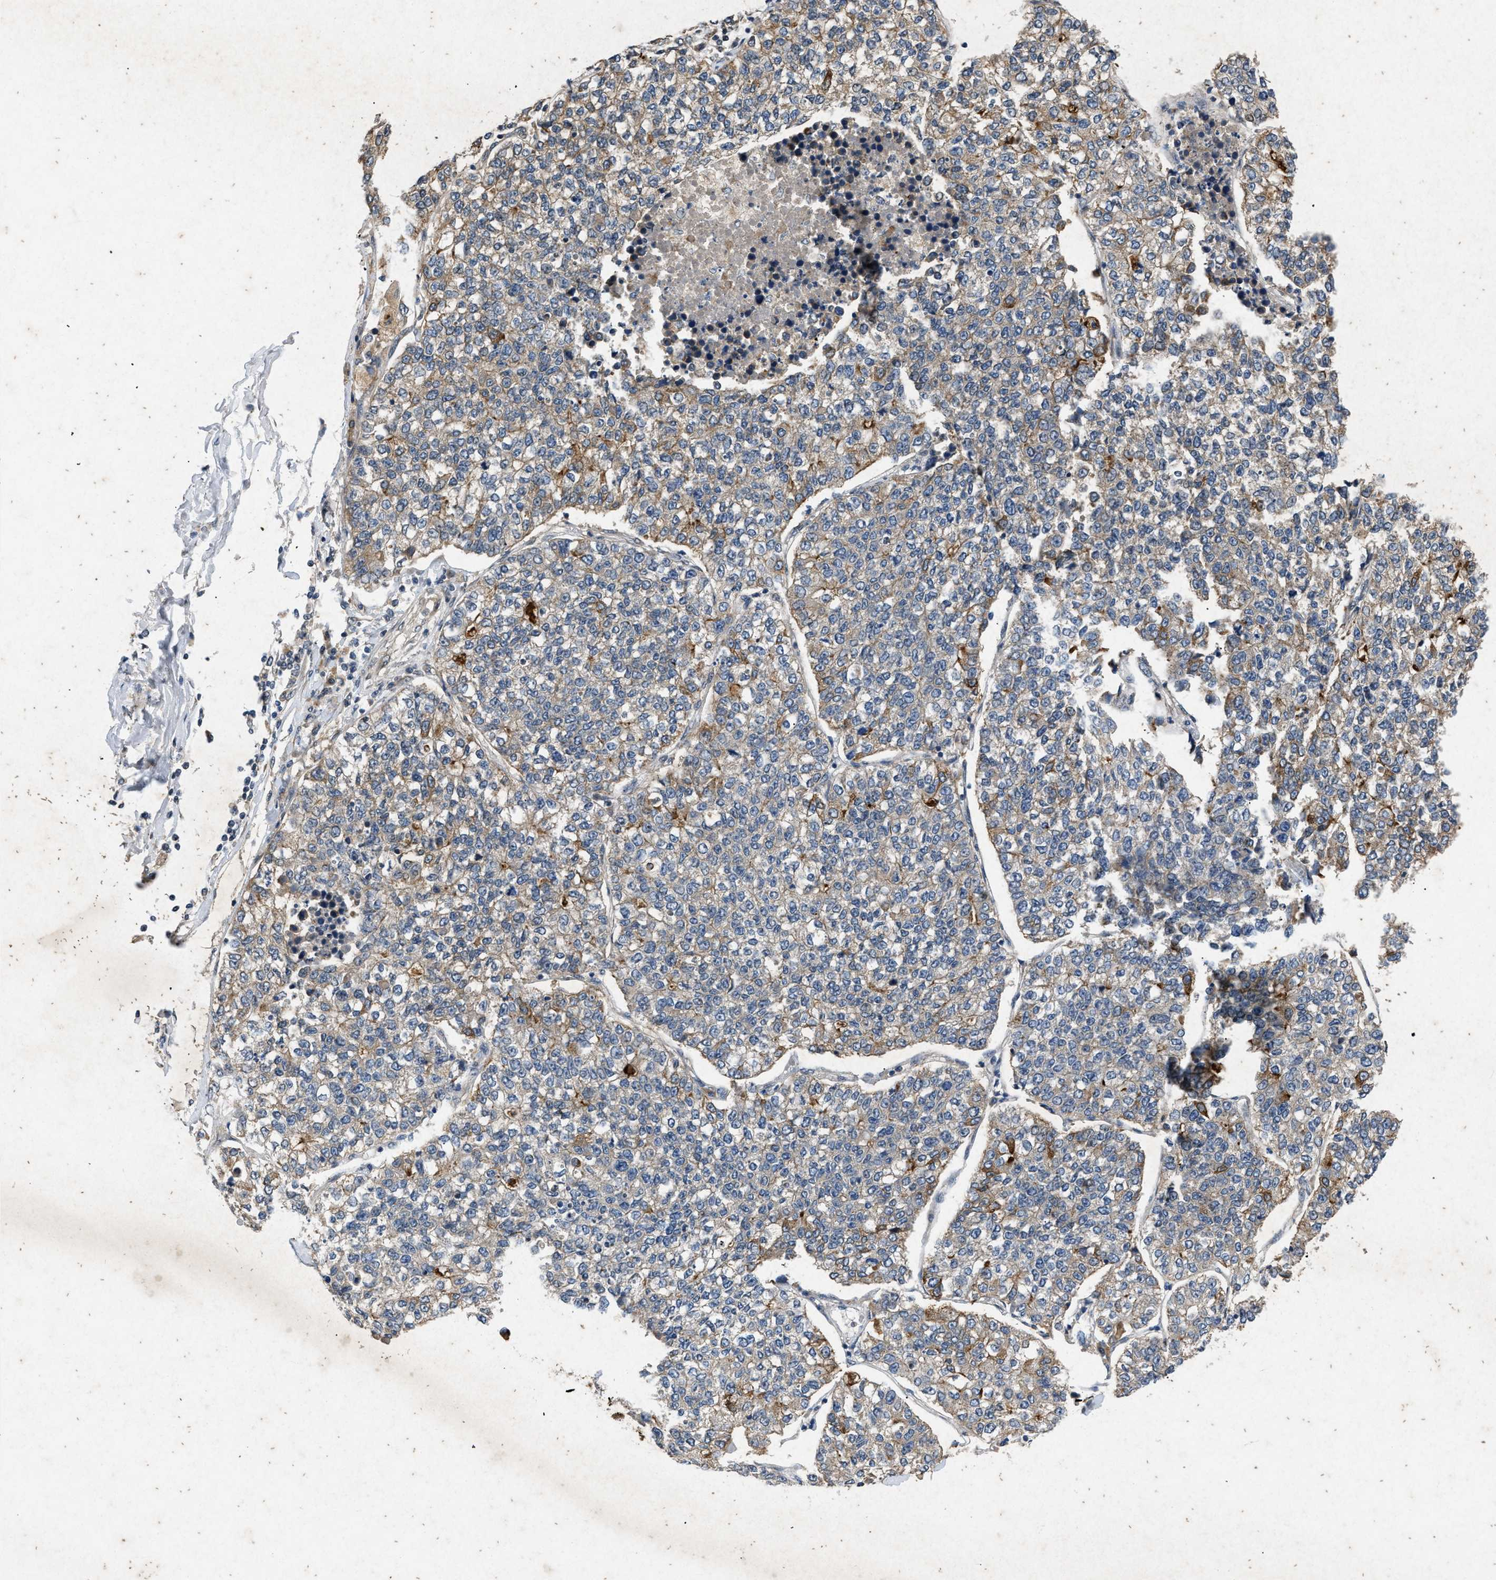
{"staining": {"intensity": "moderate", "quantity": "25%-75%", "location": "cytoplasmic/membranous"}, "tissue": "lung cancer", "cell_type": "Tumor cells", "image_type": "cancer", "snomed": [{"axis": "morphology", "description": "Adenocarcinoma, NOS"}, {"axis": "topography", "description": "Lung"}], "caption": "A histopathology image showing moderate cytoplasmic/membranous expression in approximately 25%-75% of tumor cells in lung cancer (adenocarcinoma), as visualized by brown immunohistochemical staining.", "gene": "PRKG2", "patient": {"sex": "male", "age": 49}}